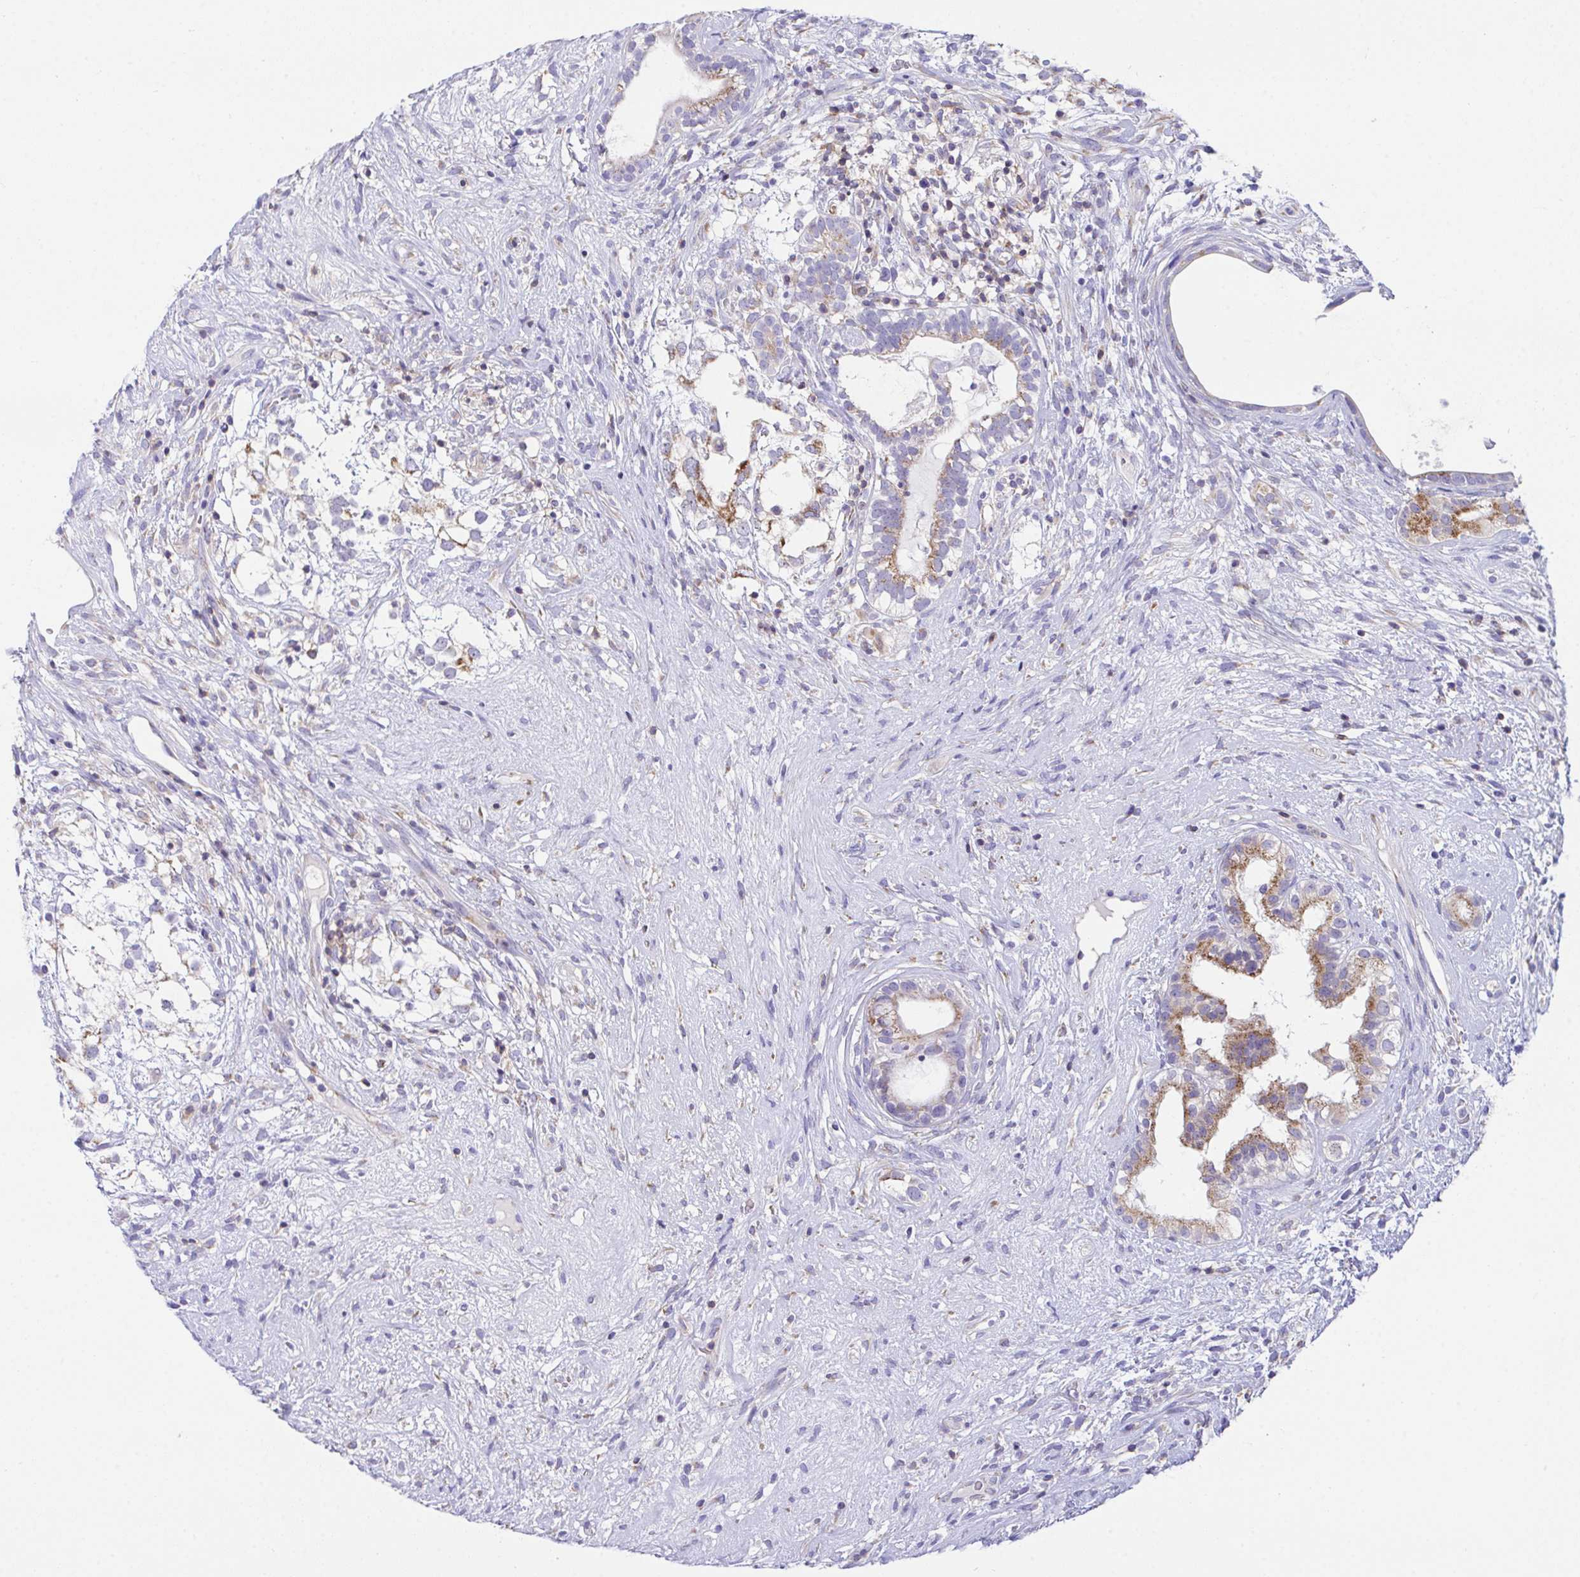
{"staining": {"intensity": "moderate", "quantity": "25%-75%", "location": "cytoplasmic/membranous"}, "tissue": "testis cancer", "cell_type": "Tumor cells", "image_type": "cancer", "snomed": [{"axis": "morphology", "description": "Seminoma, NOS"}, {"axis": "morphology", "description": "Carcinoma, Embryonal, NOS"}, {"axis": "topography", "description": "Testis"}], "caption": "Moderate cytoplasmic/membranous positivity for a protein is appreciated in approximately 25%-75% of tumor cells of testis cancer (seminoma) using immunohistochemistry.", "gene": "MIA3", "patient": {"sex": "male", "age": 41}}